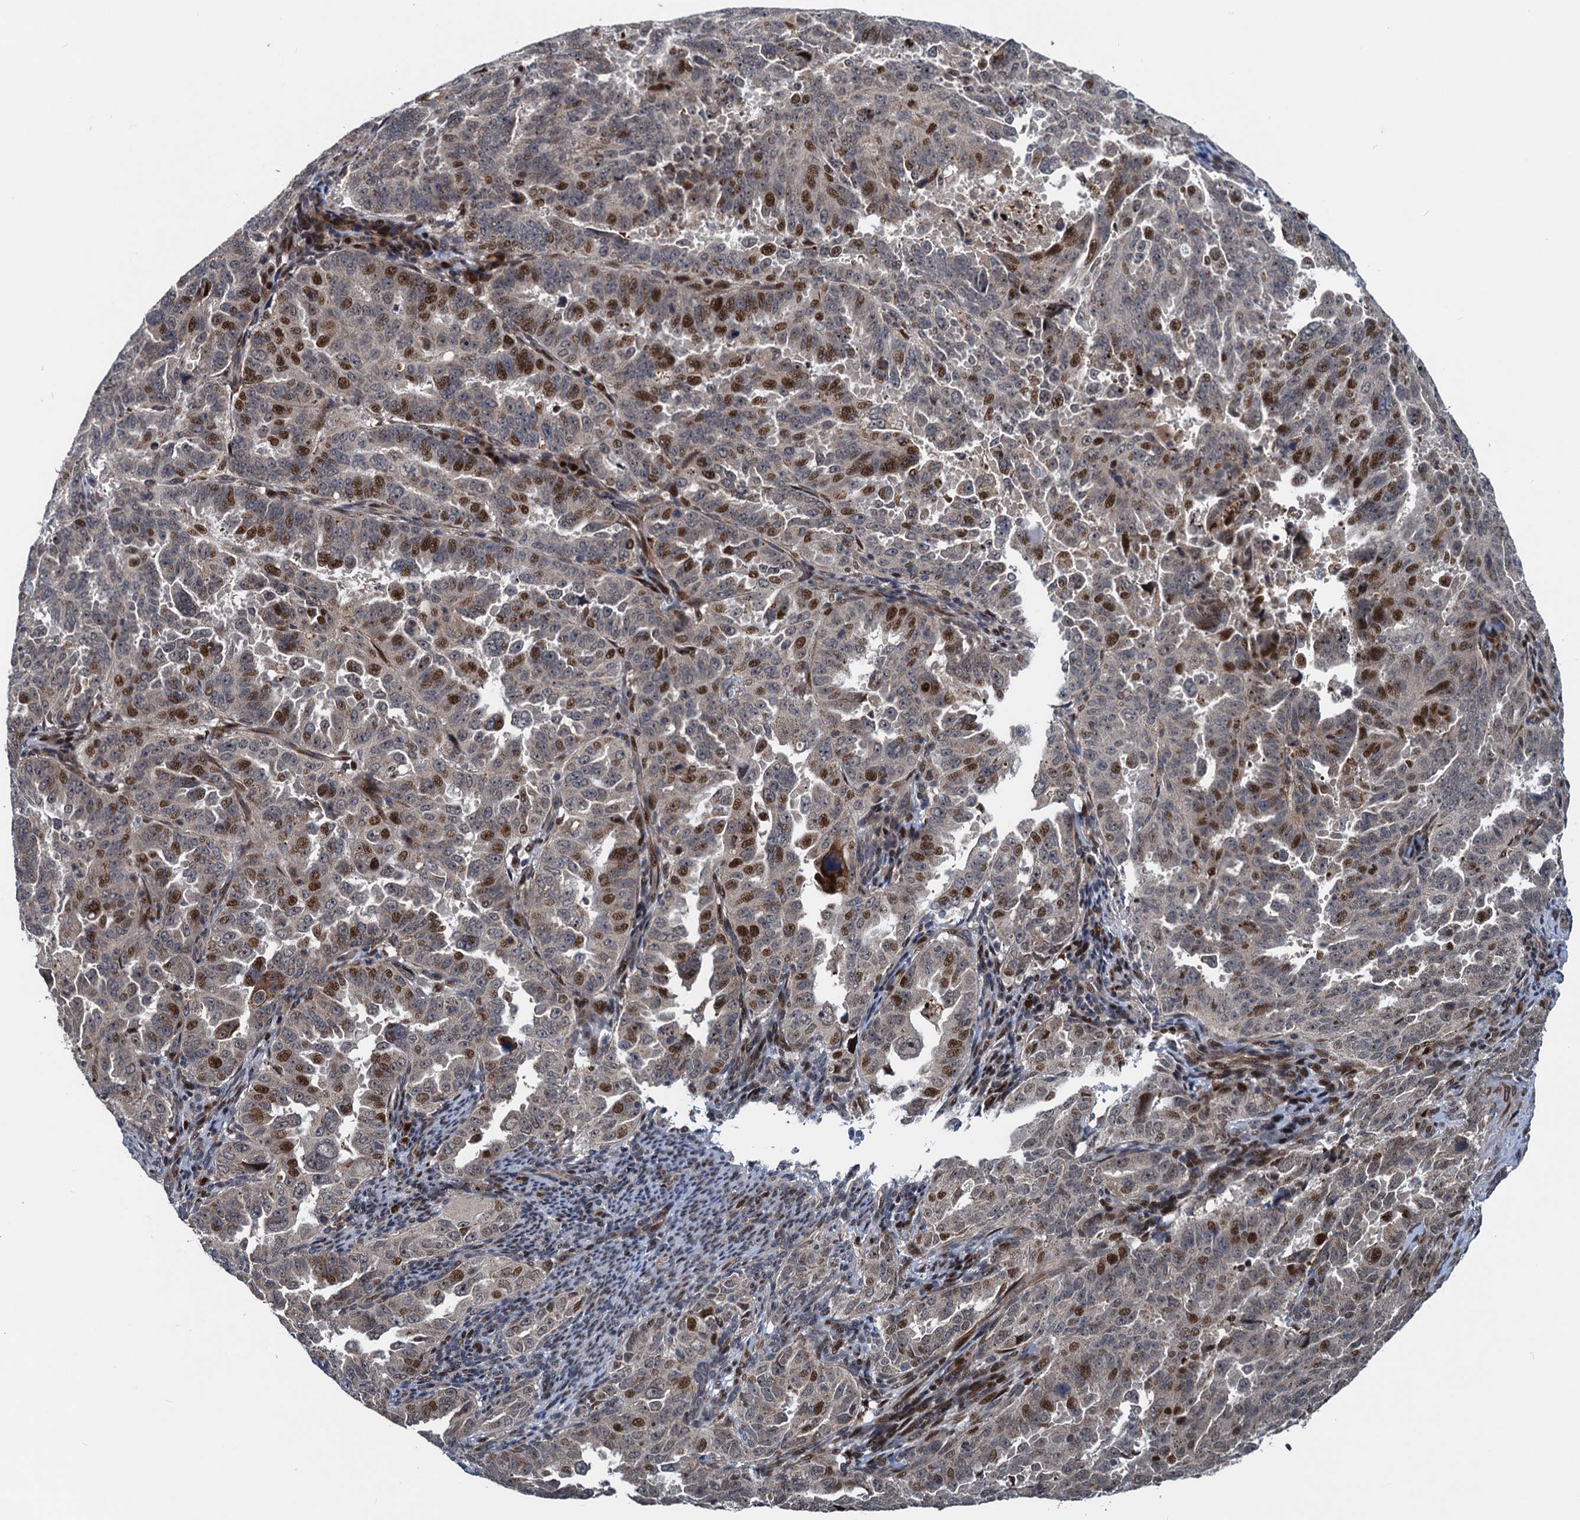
{"staining": {"intensity": "moderate", "quantity": "25%-75%", "location": "cytoplasmic/membranous,nuclear"}, "tissue": "endometrial cancer", "cell_type": "Tumor cells", "image_type": "cancer", "snomed": [{"axis": "morphology", "description": "Adenocarcinoma, NOS"}, {"axis": "topography", "description": "Endometrium"}], "caption": "Endometrial cancer (adenocarcinoma) tissue displays moderate cytoplasmic/membranous and nuclear positivity in approximately 25%-75% of tumor cells, visualized by immunohistochemistry.", "gene": "ATOSA", "patient": {"sex": "female", "age": 65}}